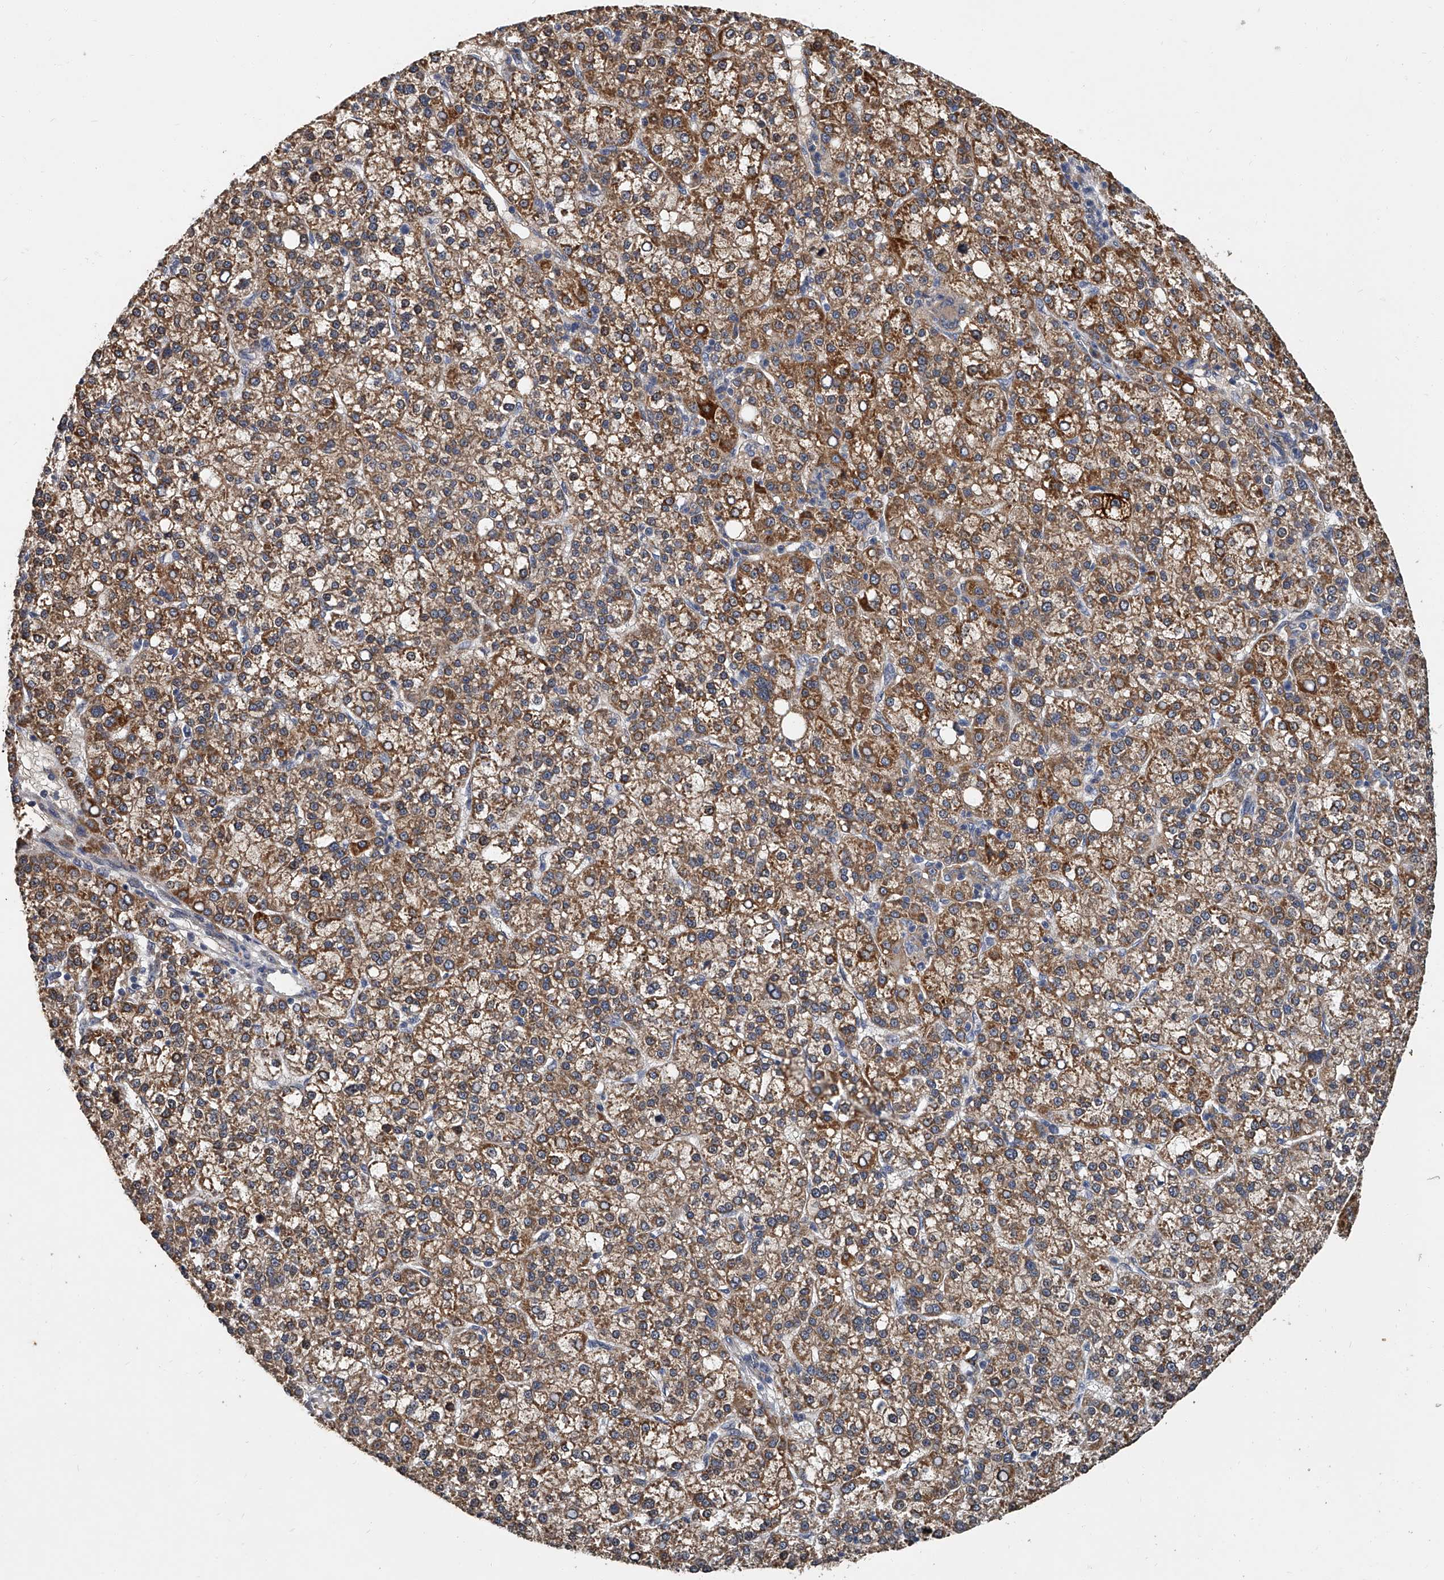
{"staining": {"intensity": "moderate", "quantity": ">75%", "location": "cytoplasmic/membranous"}, "tissue": "liver cancer", "cell_type": "Tumor cells", "image_type": "cancer", "snomed": [{"axis": "morphology", "description": "Carcinoma, Hepatocellular, NOS"}, {"axis": "topography", "description": "Liver"}], "caption": "A medium amount of moderate cytoplasmic/membranous positivity is seen in approximately >75% of tumor cells in liver hepatocellular carcinoma tissue.", "gene": "JAG2", "patient": {"sex": "female", "age": 58}}